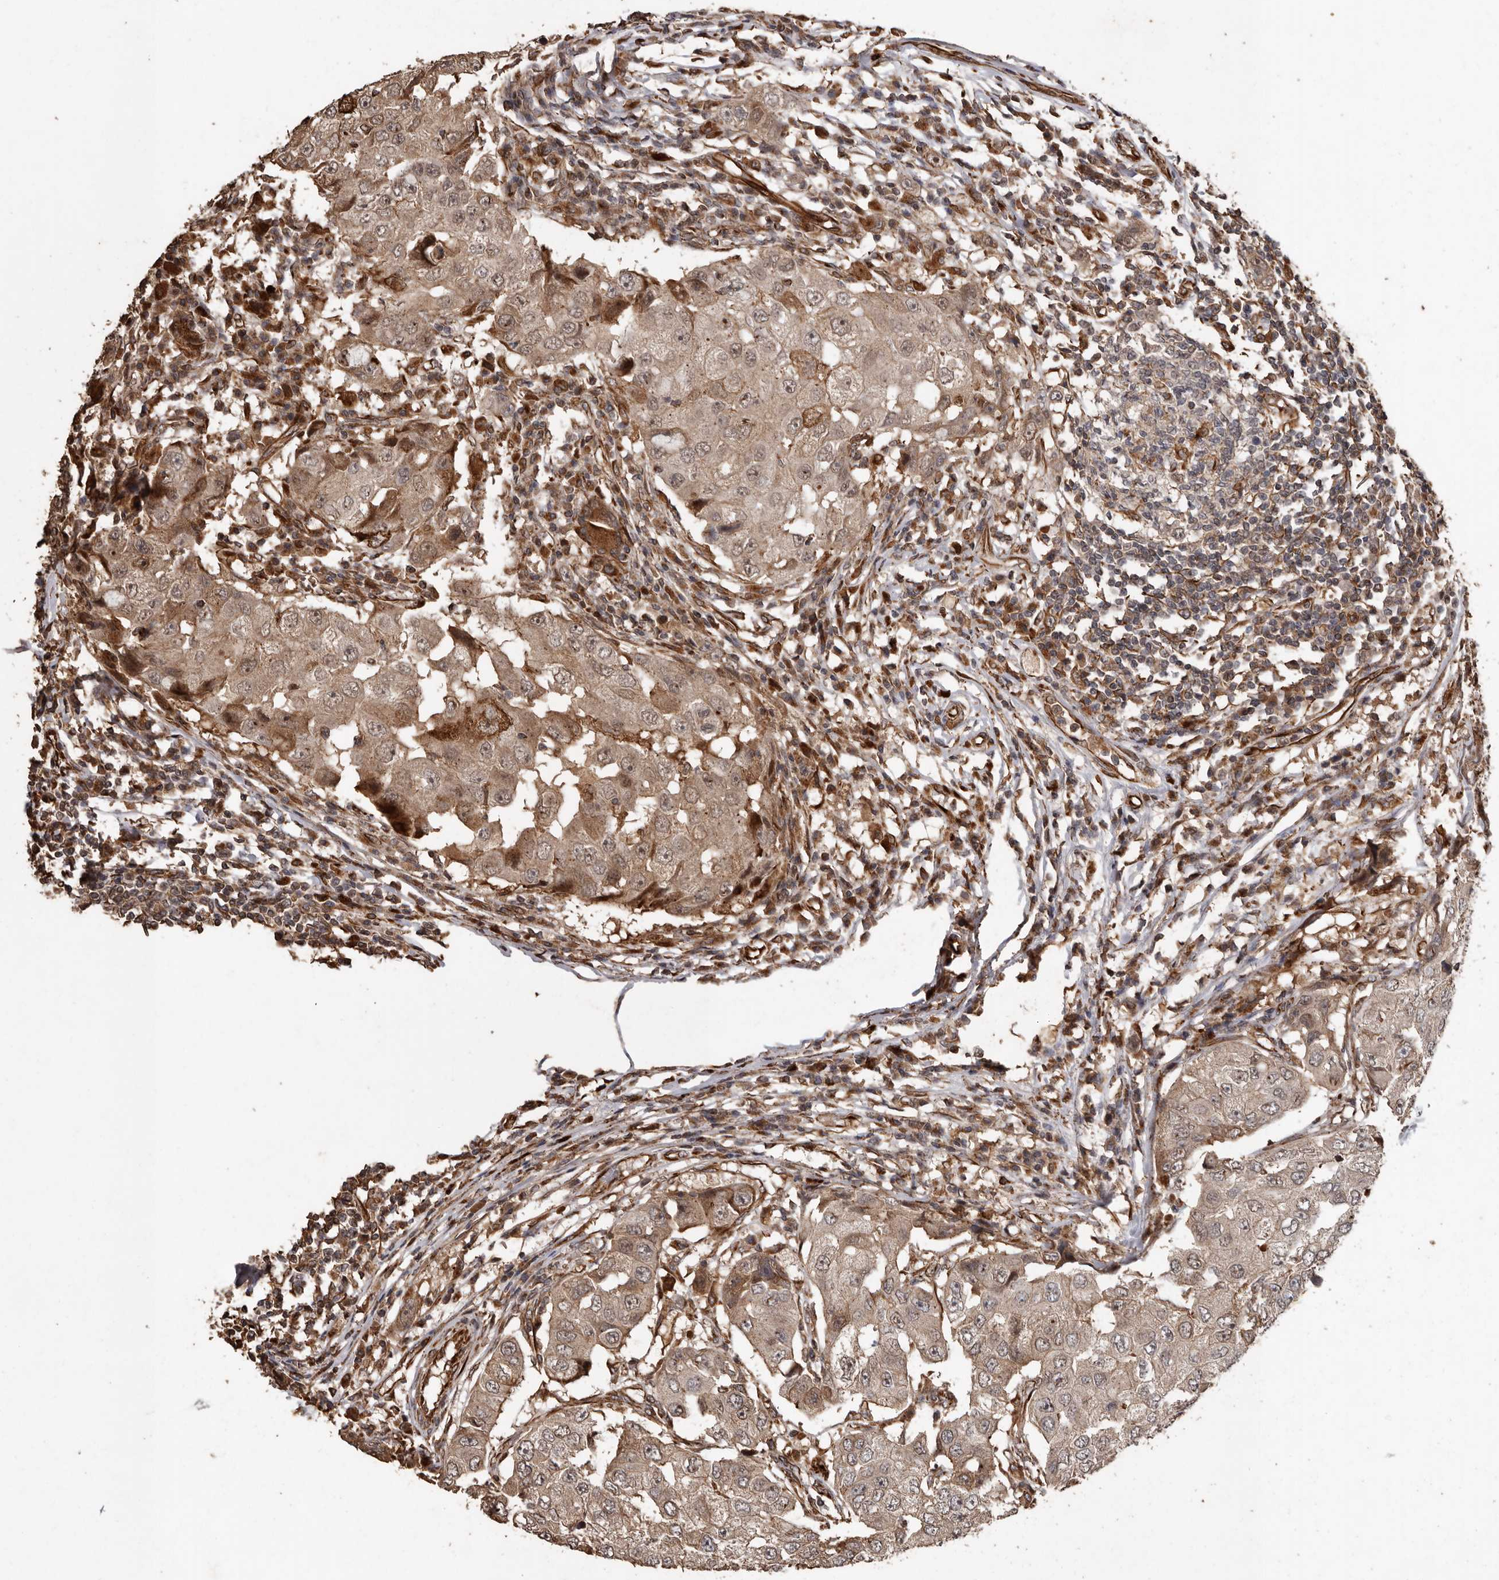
{"staining": {"intensity": "moderate", "quantity": ">75%", "location": "cytoplasmic/membranous,nuclear"}, "tissue": "breast cancer", "cell_type": "Tumor cells", "image_type": "cancer", "snomed": [{"axis": "morphology", "description": "Duct carcinoma"}, {"axis": "topography", "description": "Breast"}], "caption": "Protein staining shows moderate cytoplasmic/membranous and nuclear positivity in approximately >75% of tumor cells in breast cancer. The protein of interest is stained brown, and the nuclei are stained in blue (DAB IHC with brightfield microscopy, high magnification).", "gene": "BRAT1", "patient": {"sex": "female", "age": 27}}